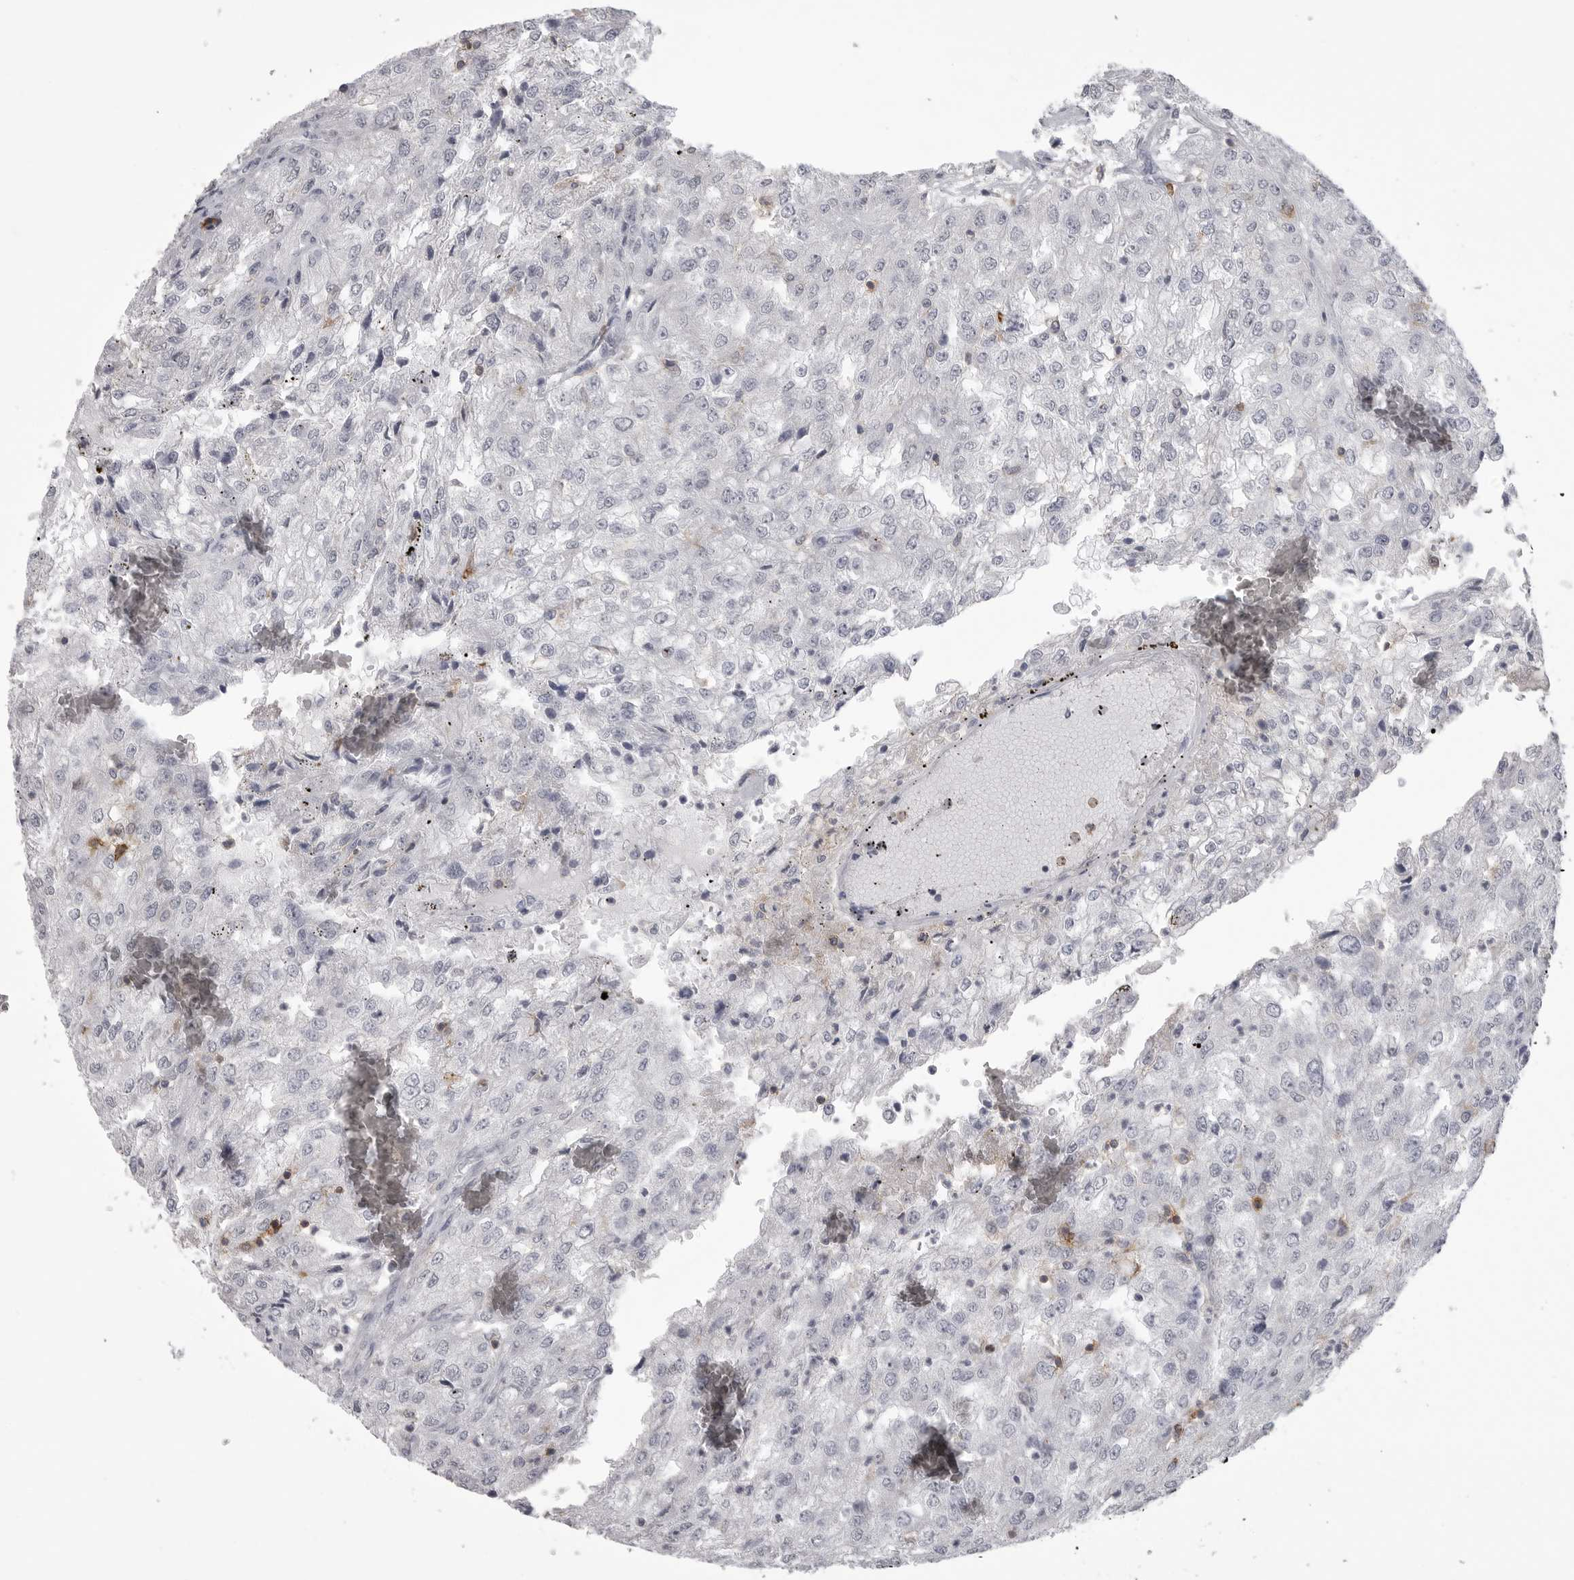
{"staining": {"intensity": "negative", "quantity": "none", "location": "none"}, "tissue": "renal cancer", "cell_type": "Tumor cells", "image_type": "cancer", "snomed": [{"axis": "morphology", "description": "Adenocarcinoma, NOS"}, {"axis": "topography", "description": "Kidney"}], "caption": "Adenocarcinoma (renal) was stained to show a protein in brown. There is no significant expression in tumor cells. (DAB (3,3'-diaminobenzidine) IHC, high magnification).", "gene": "ITGAL", "patient": {"sex": "female", "age": 54}}